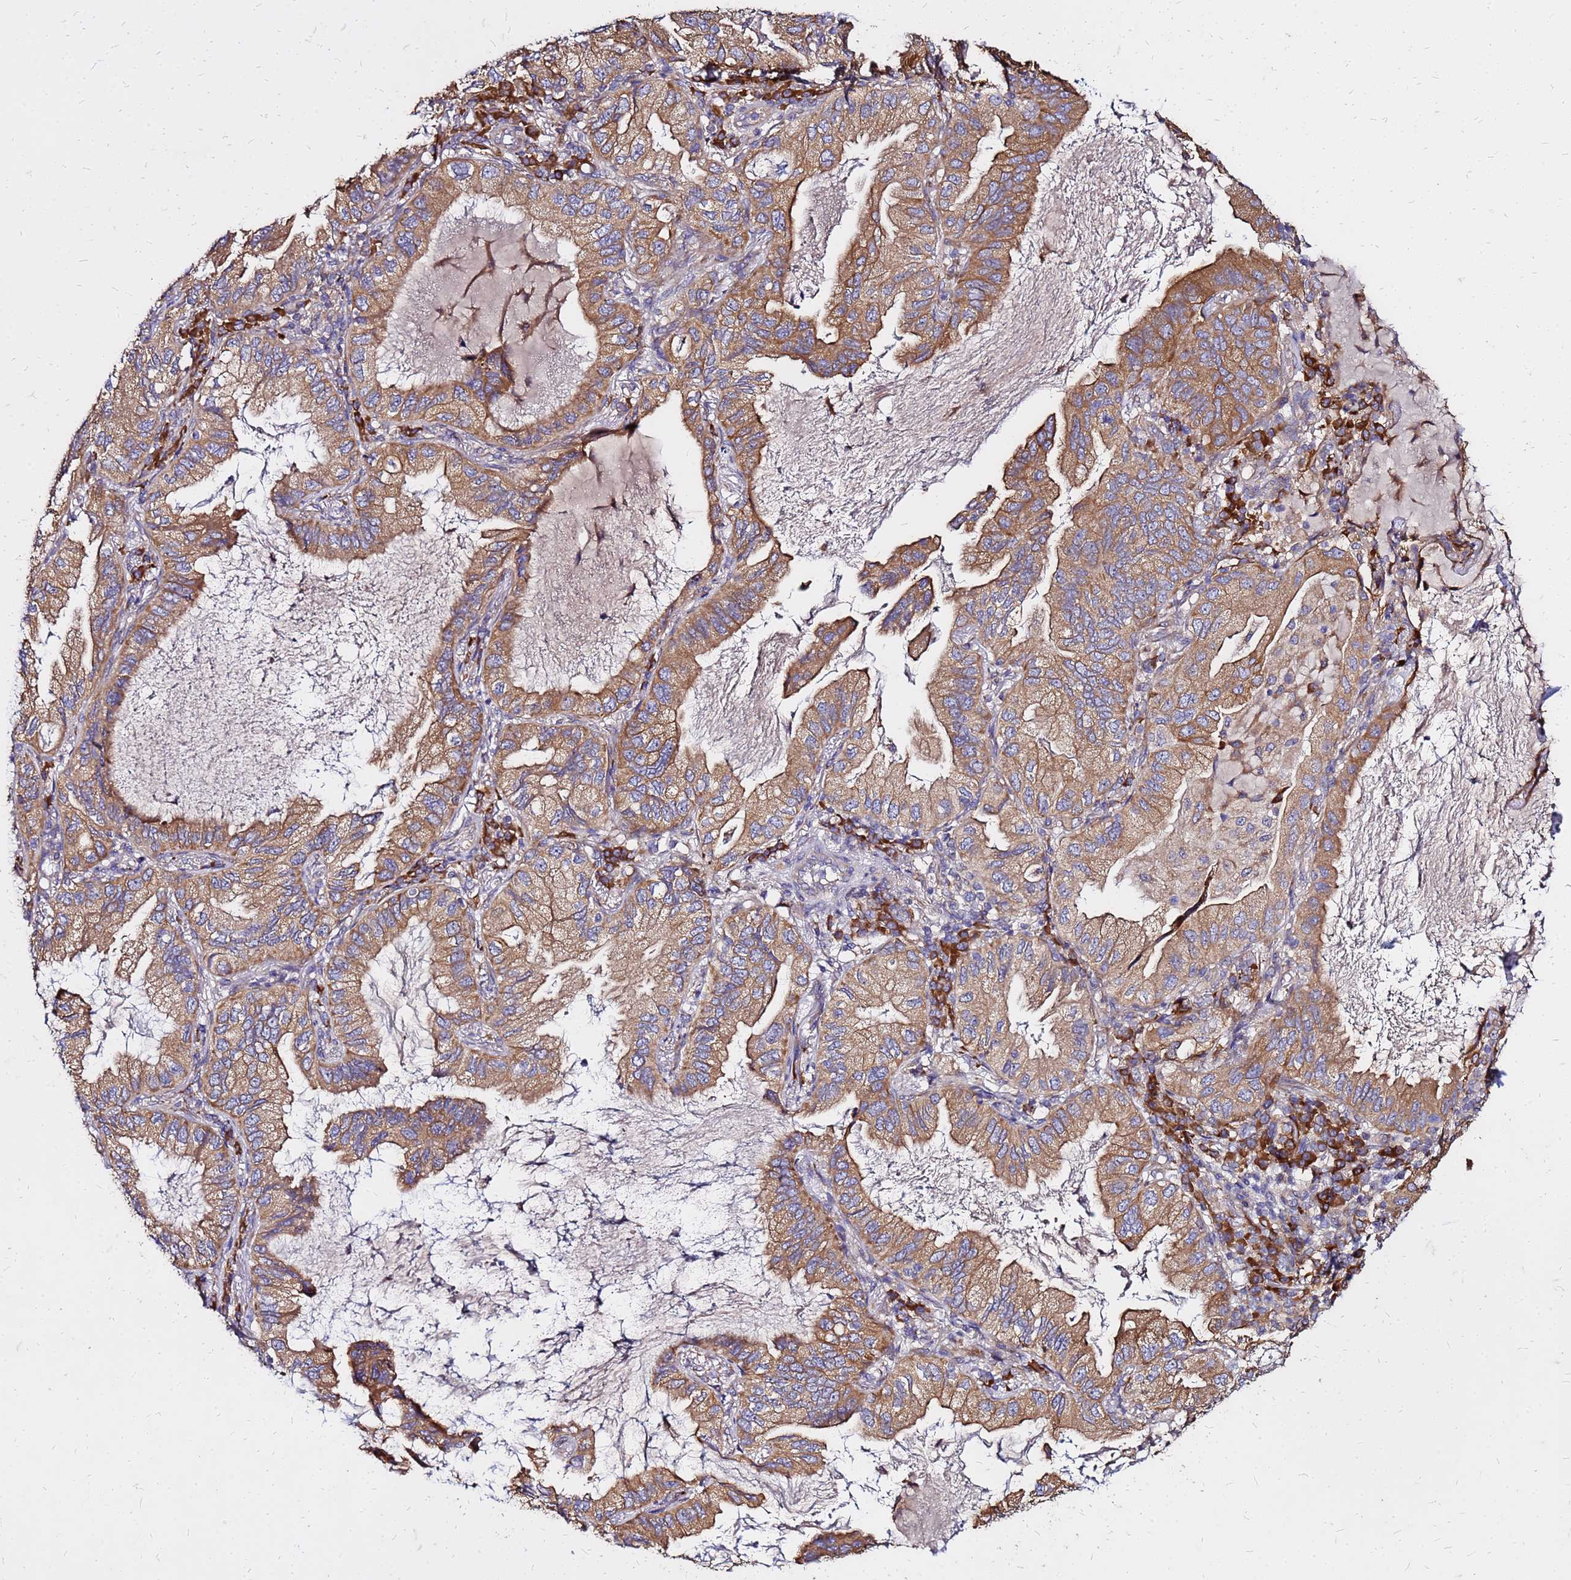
{"staining": {"intensity": "moderate", "quantity": ">75%", "location": "cytoplasmic/membranous"}, "tissue": "lung cancer", "cell_type": "Tumor cells", "image_type": "cancer", "snomed": [{"axis": "morphology", "description": "Adenocarcinoma, NOS"}, {"axis": "topography", "description": "Lung"}], "caption": "High-magnification brightfield microscopy of adenocarcinoma (lung) stained with DAB (3,3'-diaminobenzidine) (brown) and counterstained with hematoxylin (blue). tumor cells exhibit moderate cytoplasmic/membranous expression is identified in approximately>75% of cells.", "gene": "VMO1", "patient": {"sex": "female", "age": 69}}